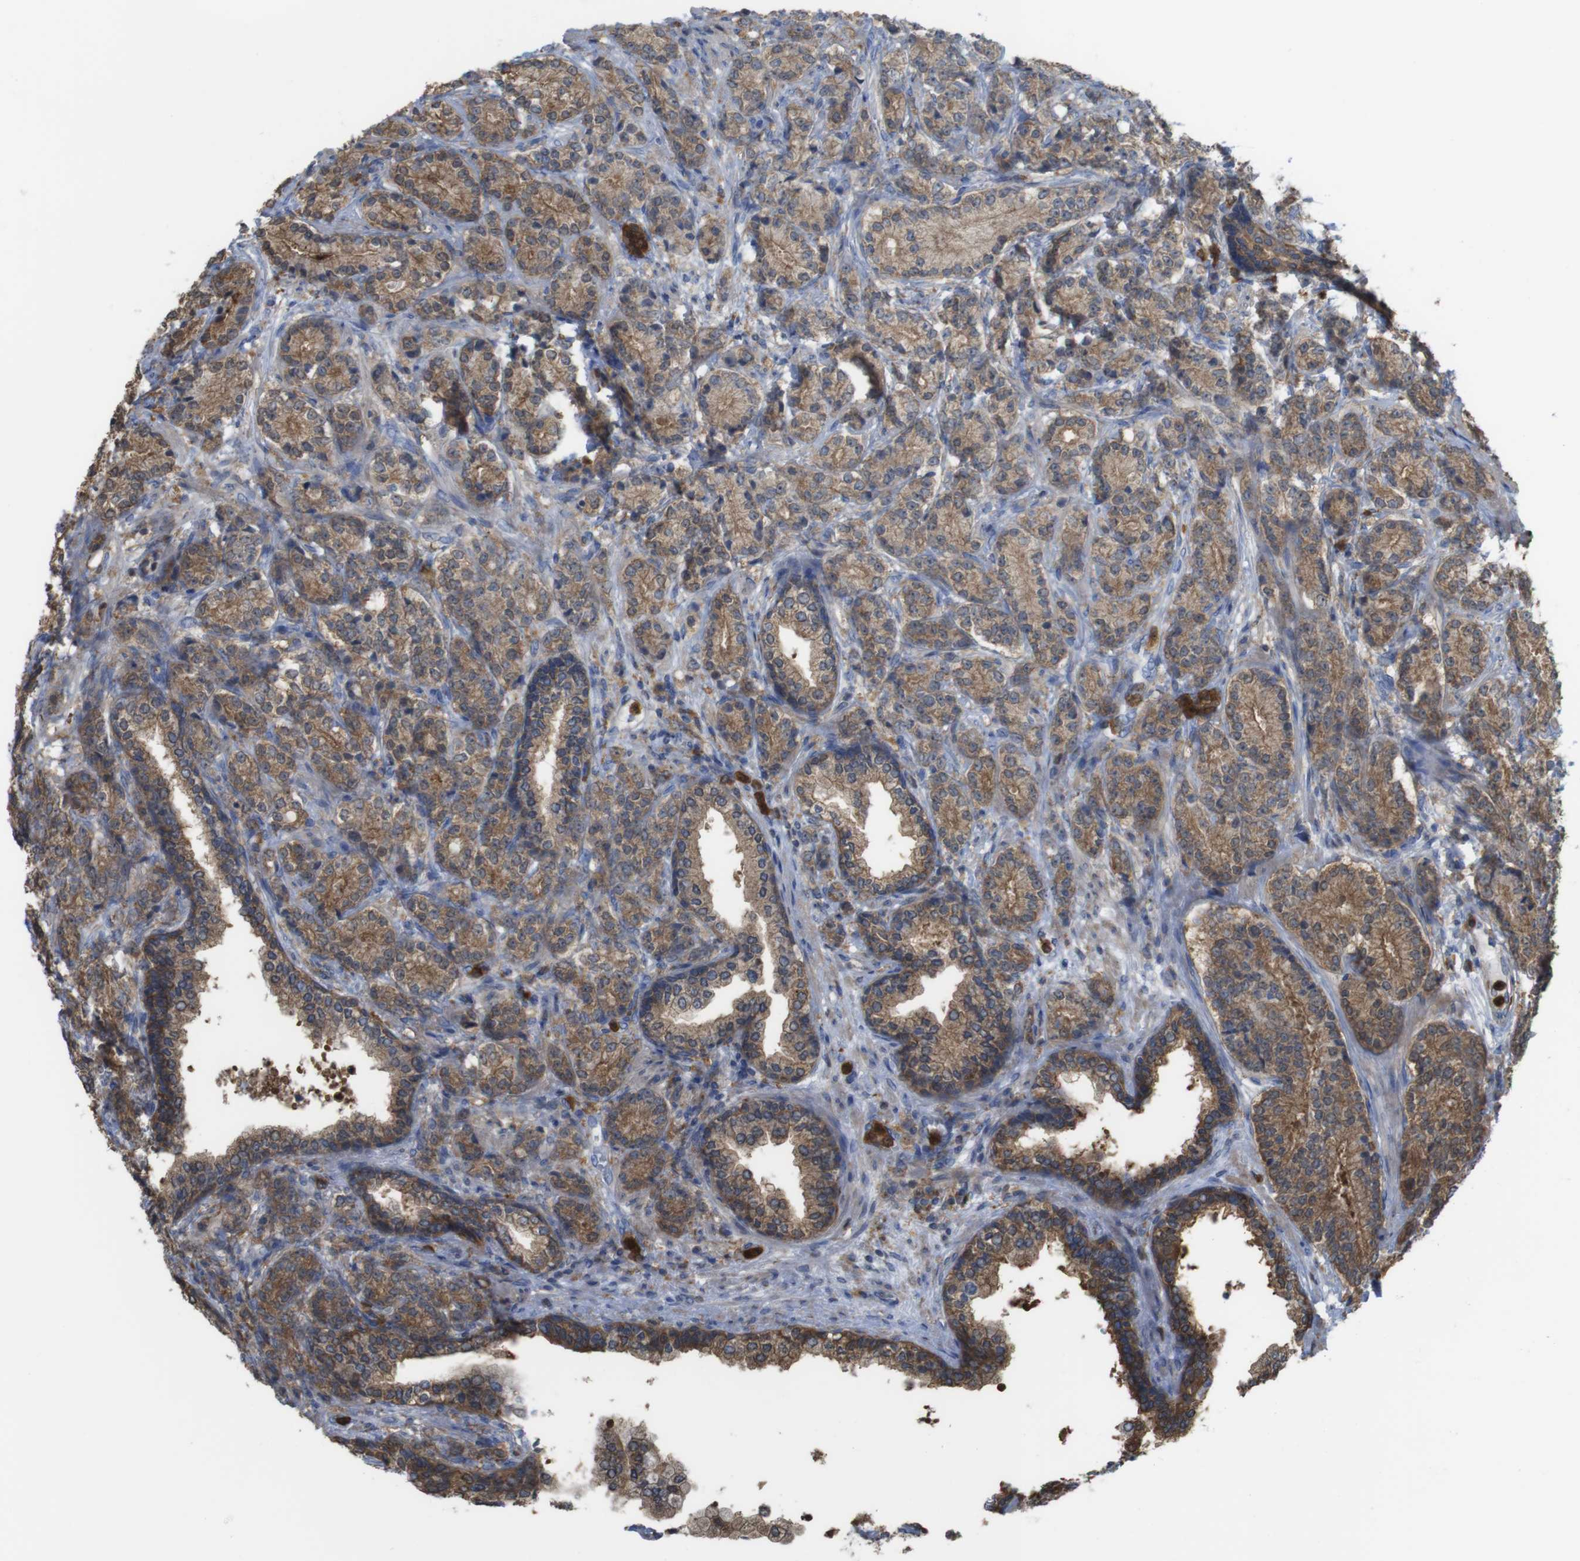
{"staining": {"intensity": "moderate", "quantity": ">75%", "location": "cytoplasmic/membranous"}, "tissue": "prostate cancer", "cell_type": "Tumor cells", "image_type": "cancer", "snomed": [{"axis": "morphology", "description": "Adenocarcinoma, High grade"}, {"axis": "topography", "description": "Prostate"}], "caption": "Moderate cytoplasmic/membranous expression is present in approximately >75% of tumor cells in adenocarcinoma (high-grade) (prostate).", "gene": "PRKCD", "patient": {"sex": "male", "age": 61}}